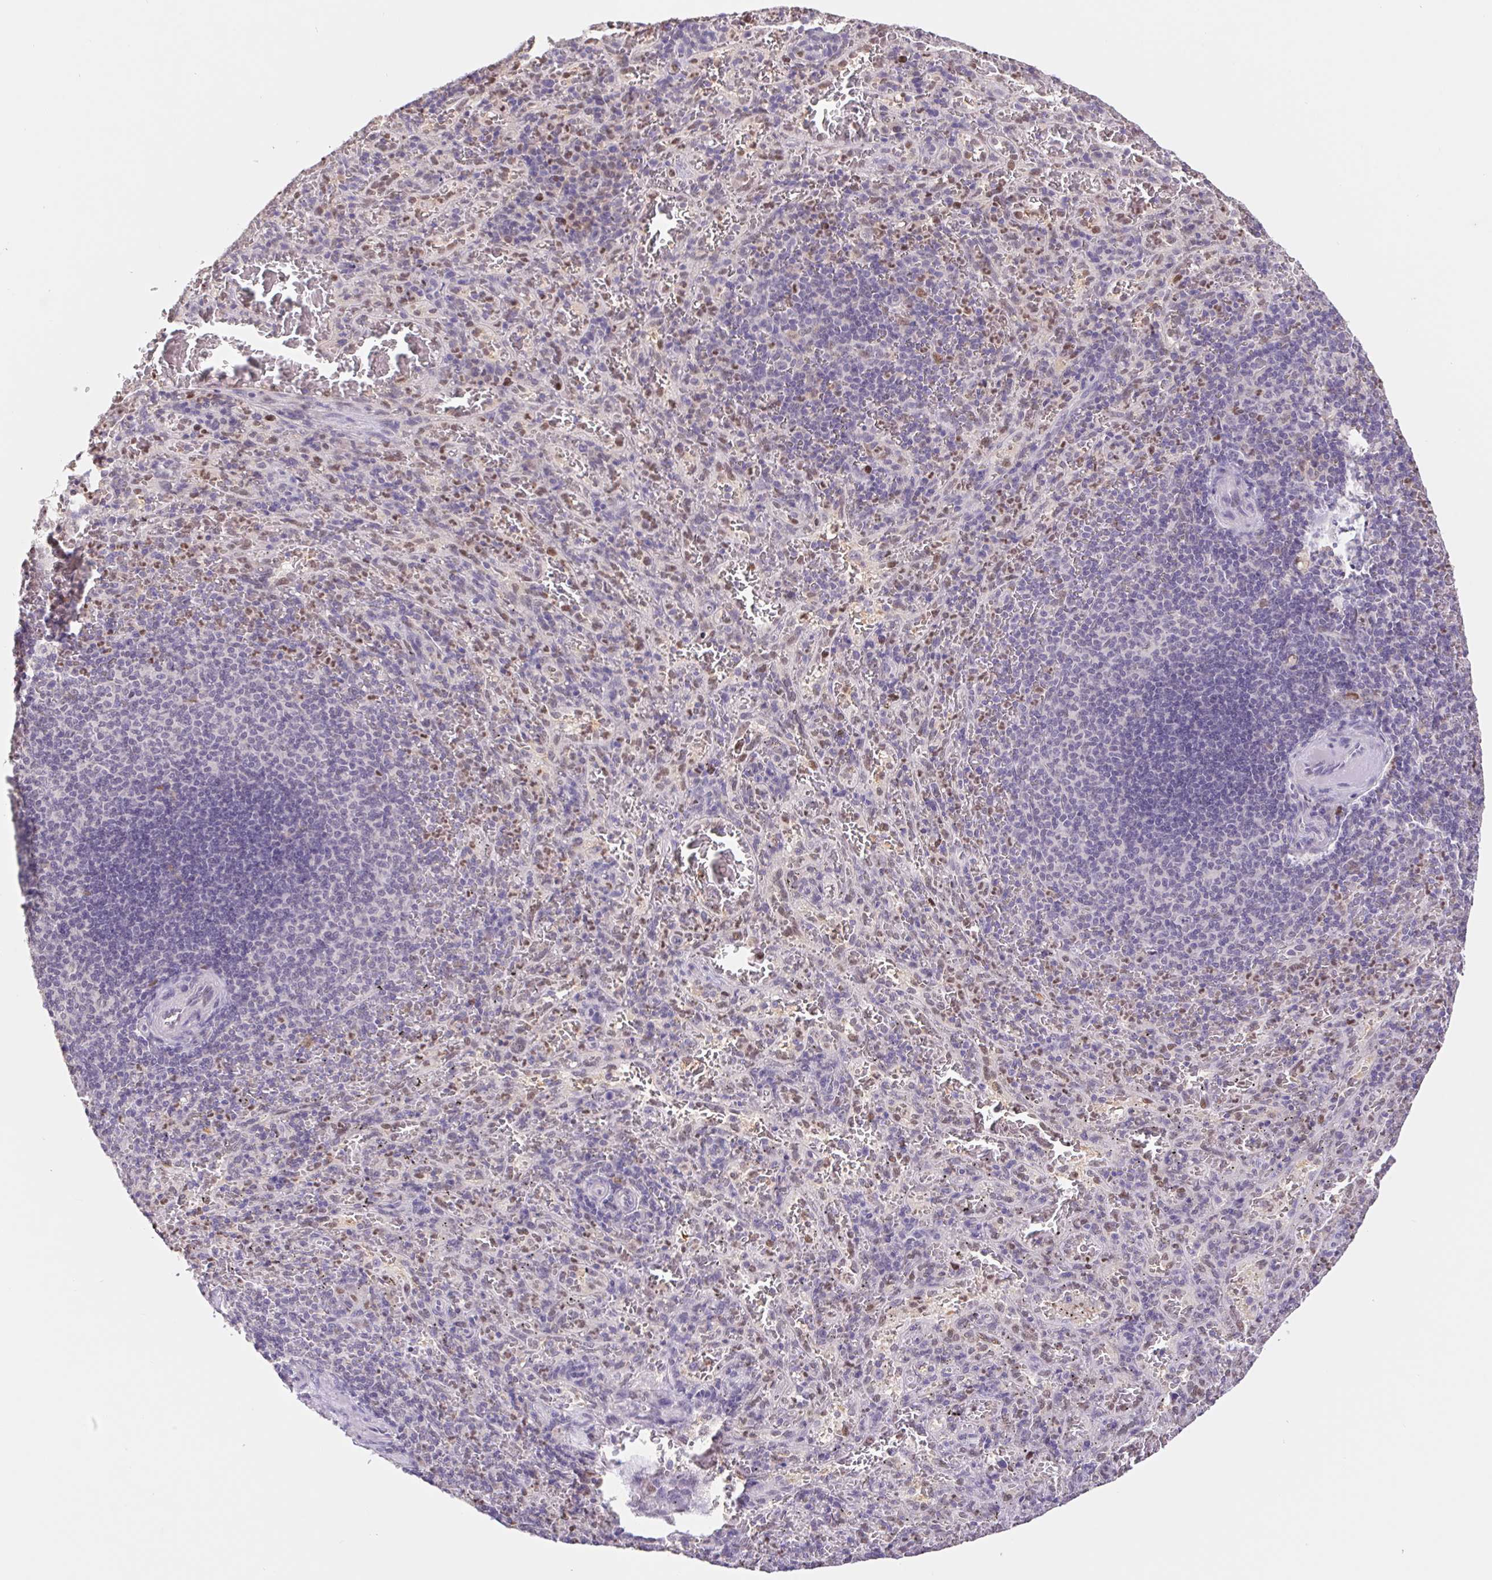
{"staining": {"intensity": "negative", "quantity": "none", "location": "none"}, "tissue": "spleen", "cell_type": "Cells in red pulp", "image_type": "normal", "snomed": [{"axis": "morphology", "description": "Normal tissue, NOS"}, {"axis": "topography", "description": "Spleen"}], "caption": "The micrograph displays no significant positivity in cells in red pulp of spleen.", "gene": "L3MBTL4", "patient": {"sex": "male", "age": 57}}